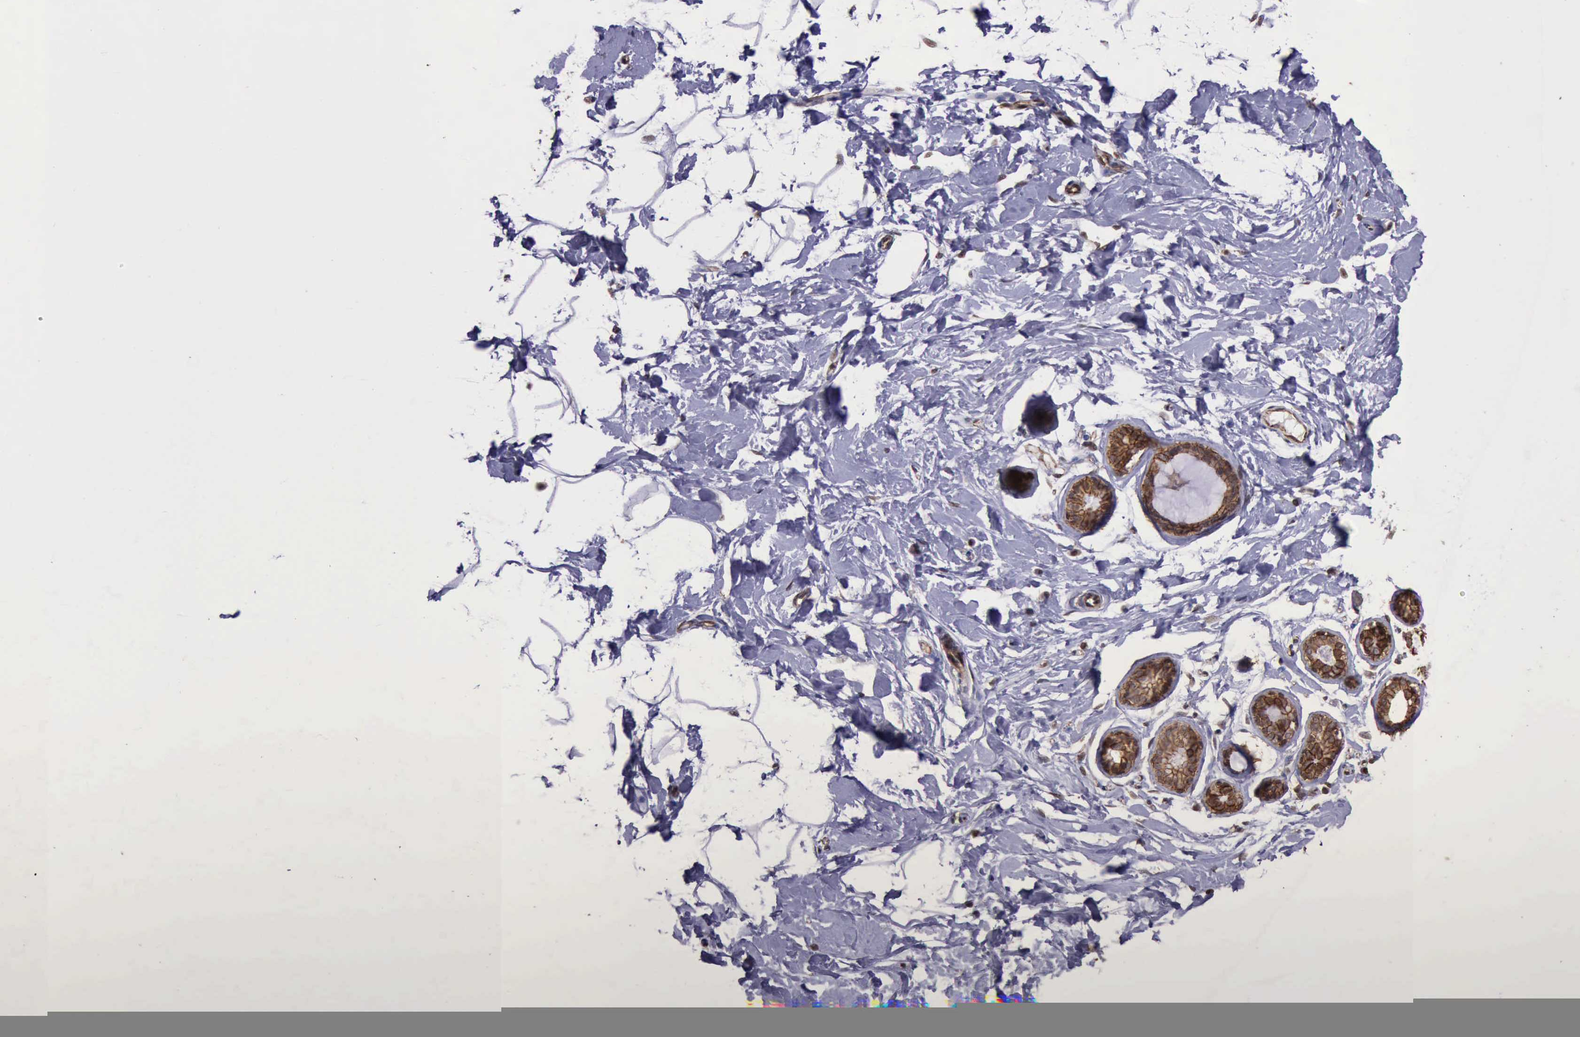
{"staining": {"intensity": "negative", "quantity": "none", "location": "none"}, "tissue": "breast", "cell_type": "Adipocytes", "image_type": "normal", "snomed": [{"axis": "morphology", "description": "Normal tissue, NOS"}, {"axis": "topography", "description": "Breast"}], "caption": "The histopathology image shows no significant expression in adipocytes of breast.", "gene": "CTNNB1", "patient": {"sex": "female", "age": 23}}